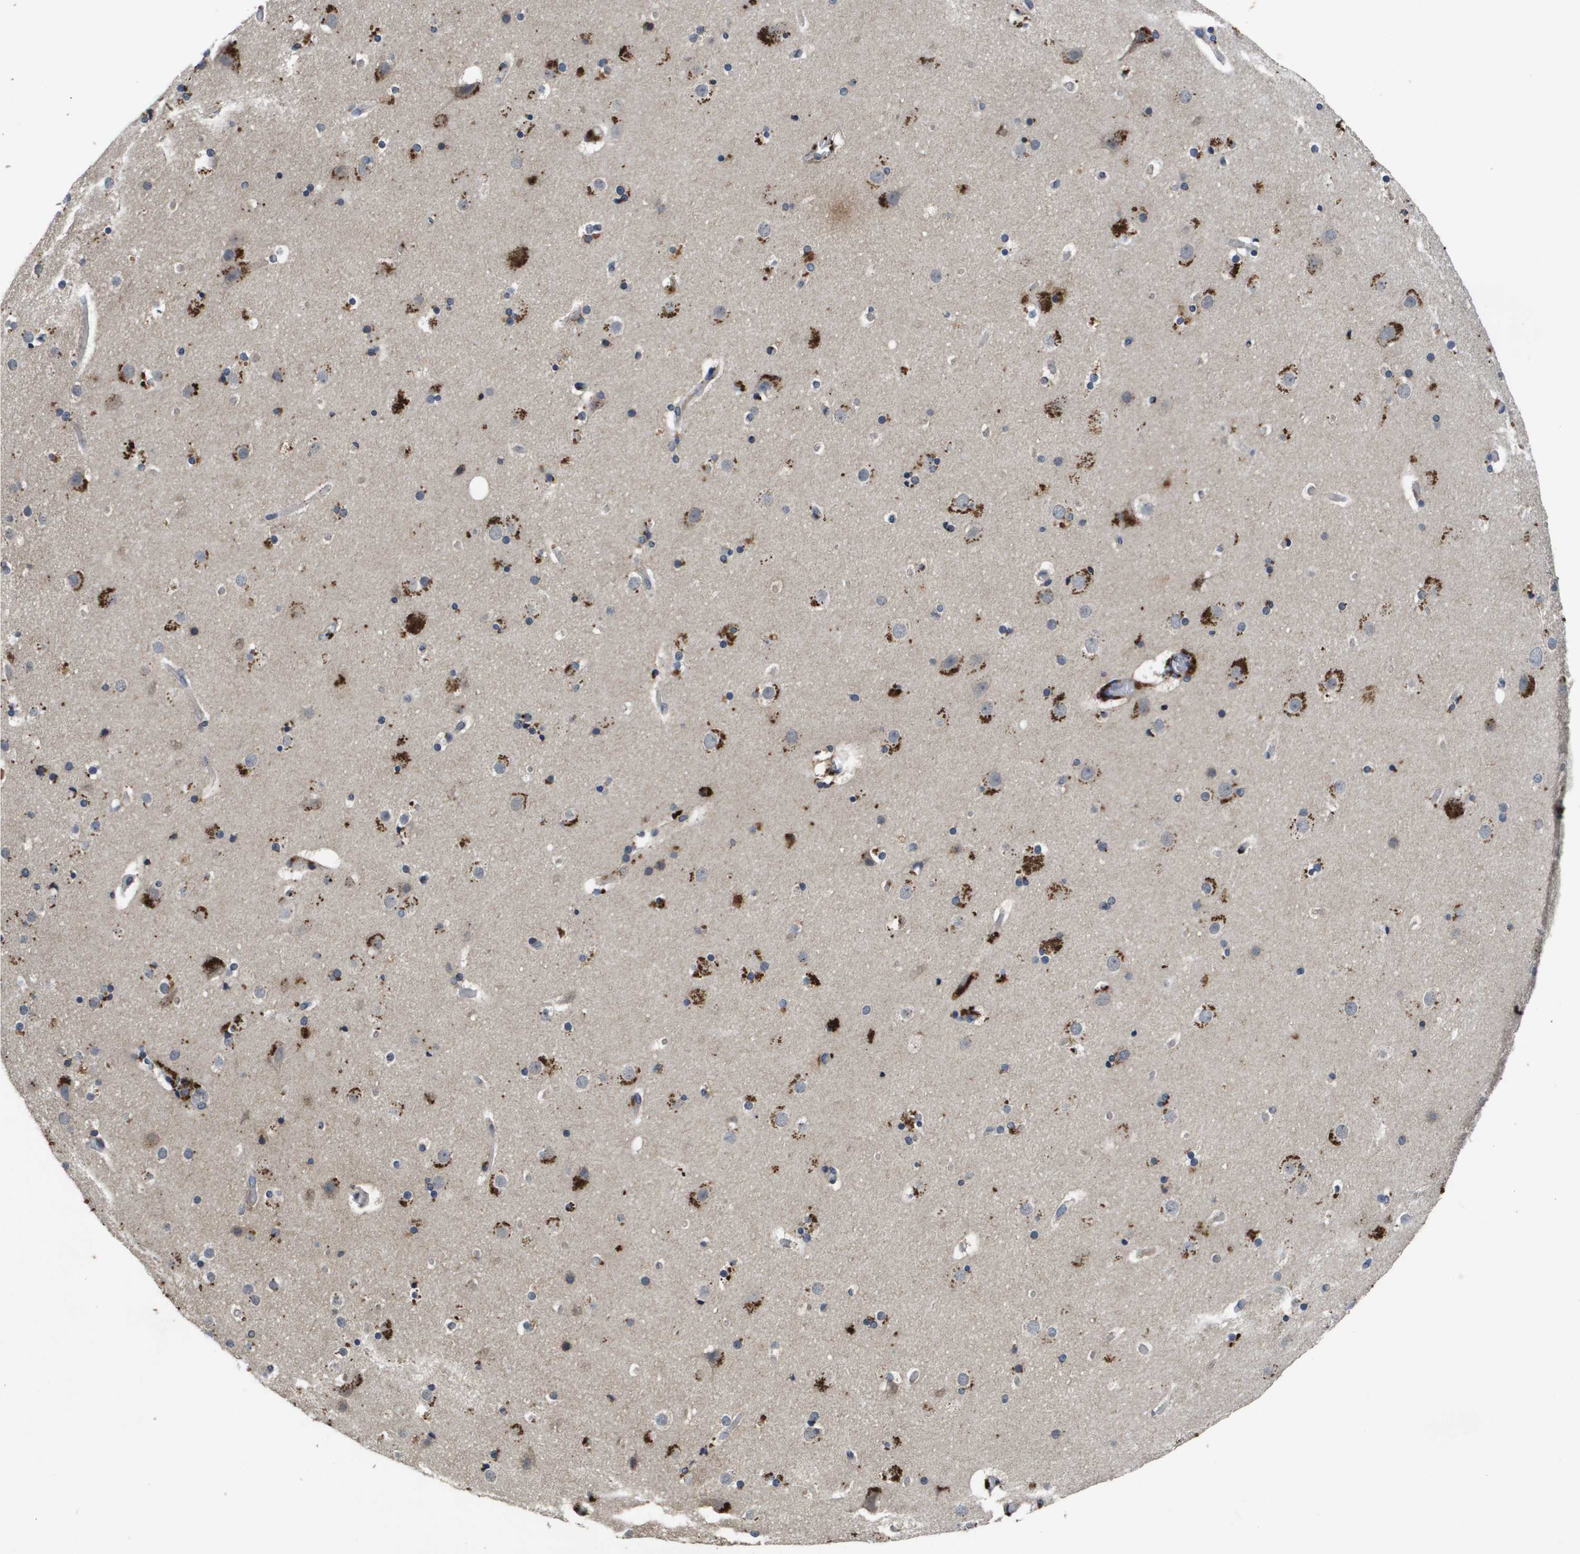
{"staining": {"intensity": "negative", "quantity": "none", "location": "none"}, "tissue": "cerebral cortex", "cell_type": "Endothelial cells", "image_type": "normal", "snomed": [{"axis": "morphology", "description": "Normal tissue, NOS"}, {"axis": "topography", "description": "Cerebral cortex"}], "caption": "Unremarkable cerebral cortex was stained to show a protein in brown. There is no significant positivity in endothelial cells. (DAB (3,3'-diaminobenzidine) immunohistochemistry (IHC) with hematoxylin counter stain).", "gene": "PROC", "patient": {"sex": "male", "age": 57}}